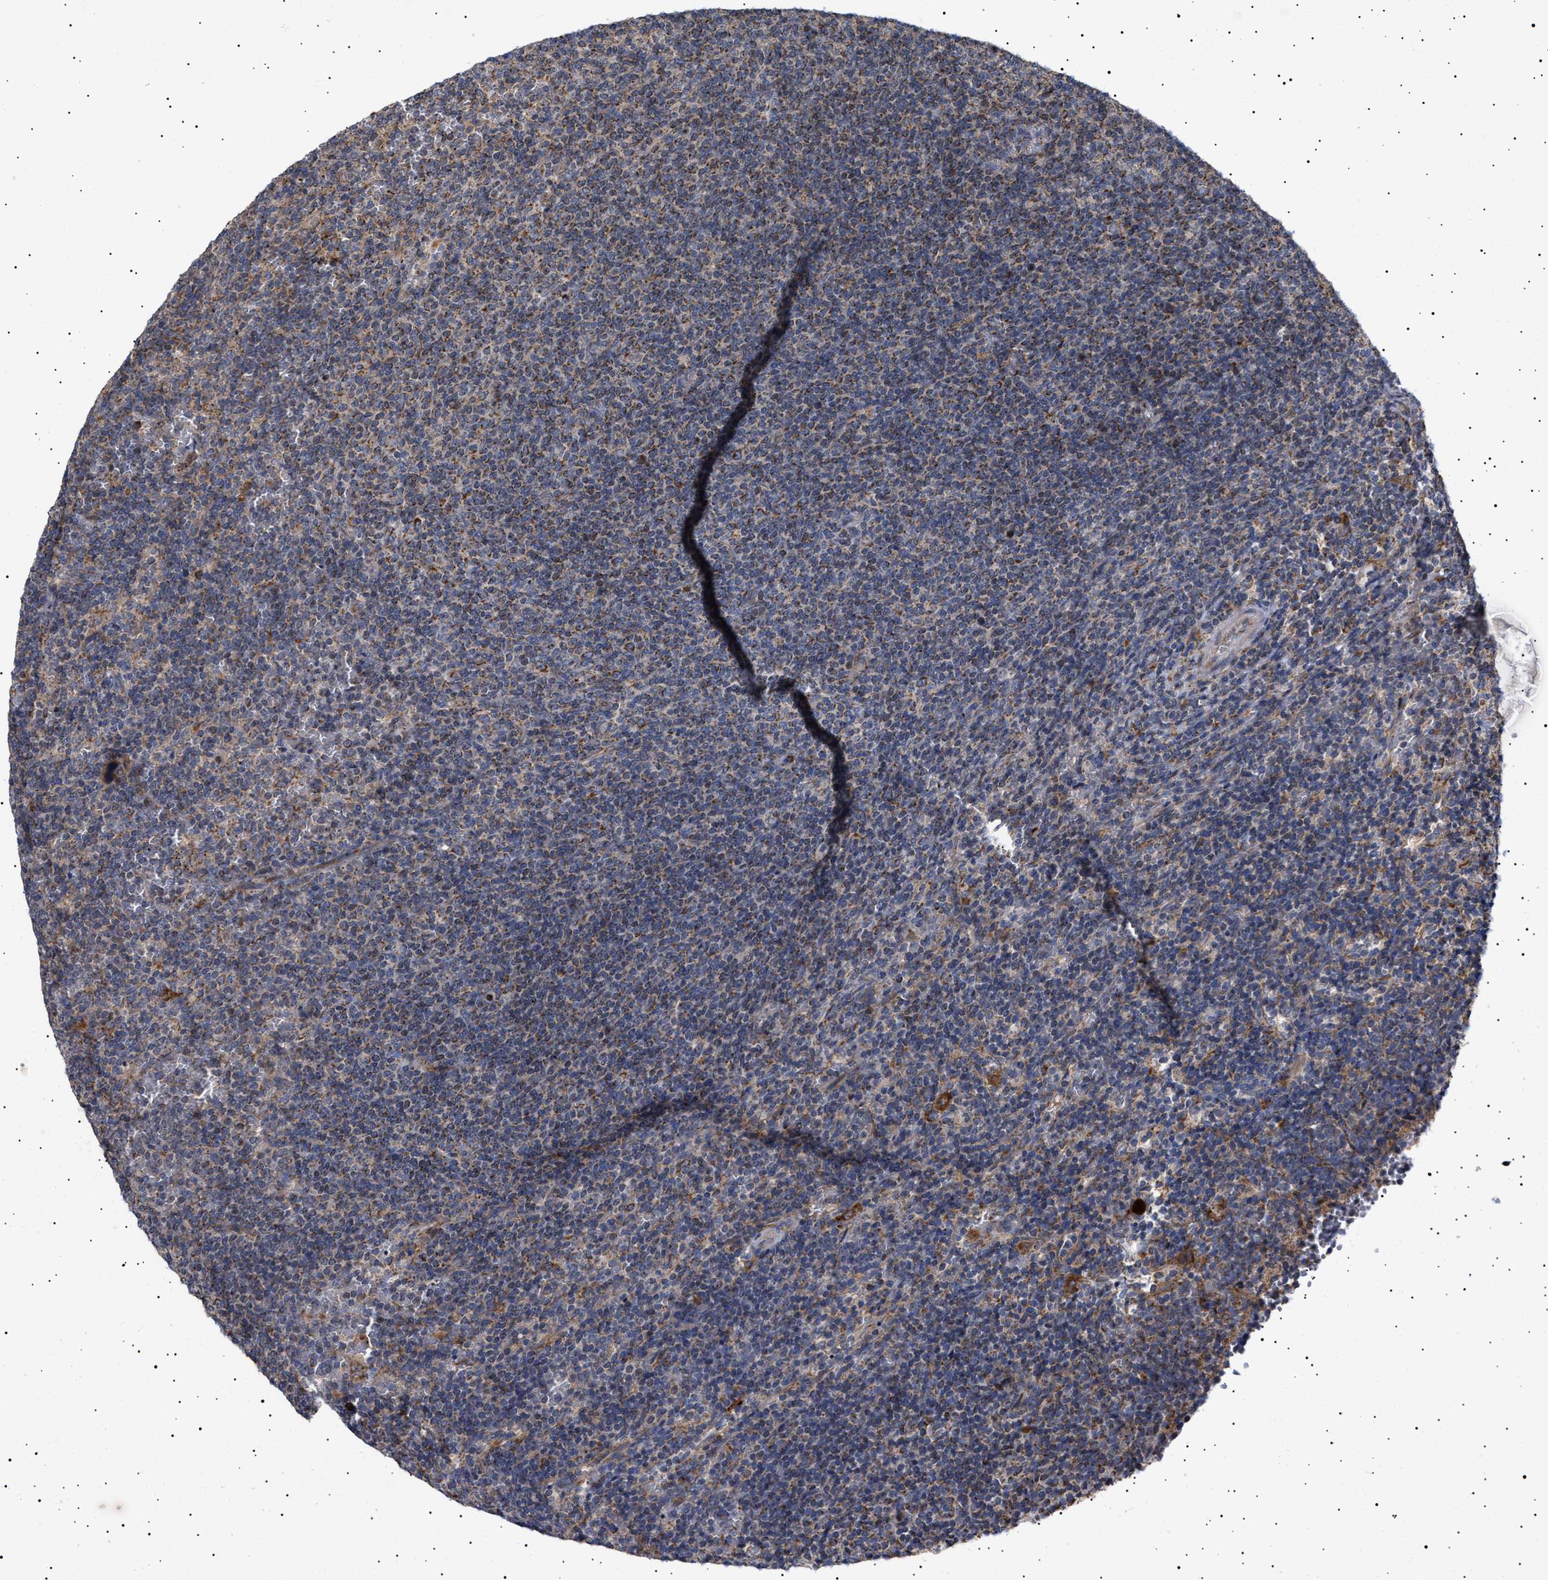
{"staining": {"intensity": "moderate", "quantity": ">75%", "location": "cytoplasmic/membranous"}, "tissue": "lymphoma", "cell_type": "Tumor cells", "image_type": "cancer", "snomed": [{"axis": "morphology", "description": "Malignant lymphoma, non-Hodgkin's type, Low grade"}, {"axis": "topography", "description": "Spleen"}], "caption": "Tumor cells display medium levels of moderate cytoplasmic/membranous expression in approximately >75% of cells in human lymphoma.", "gene": "MRPL10", "patient": {"sex": "female", "age": 50}}